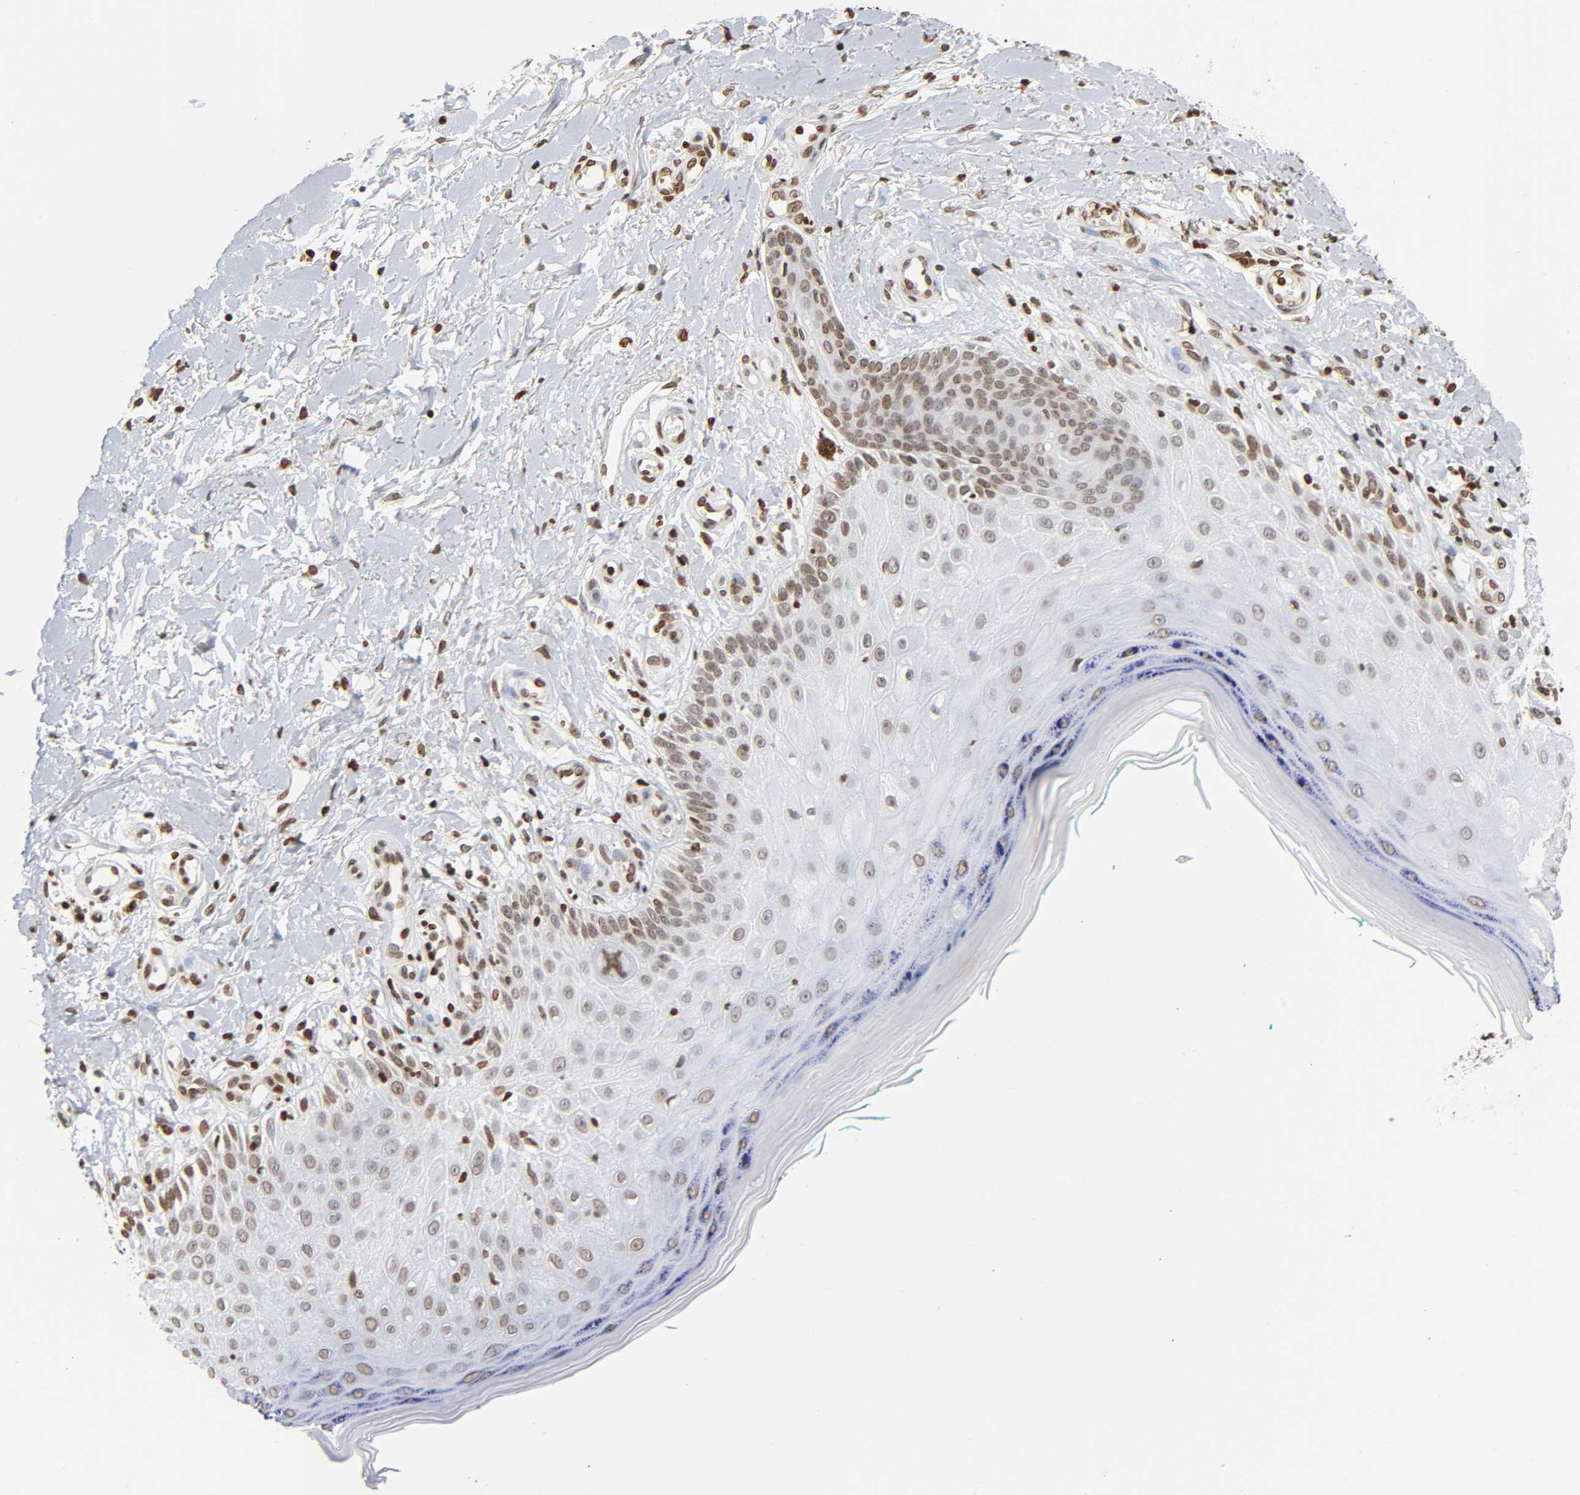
{"staining": {"intensity": "moderate", "quantity": ">75%", "location": "nuclear"}, "tissue": "skin cancer", "cell_type": "Tumor cells", "image_type": "cancer", "snomed": [{"axis": "morphology", "description": "Squamous cell carcinoma, NOS"}, {"axis": "topography", "description": "Skin"}], "caption": "Skin squamous cell carcinoma stained with DAB IHC exhibits medium levels of moderate nuclear staining in about >75% of tumor cells. (DAB (3,3'-diaminobenzidine) IHC with brightfield microscopy, high magnification).", "gene": "HOXA6", "patient": {"sex": "female", "age": 42}}